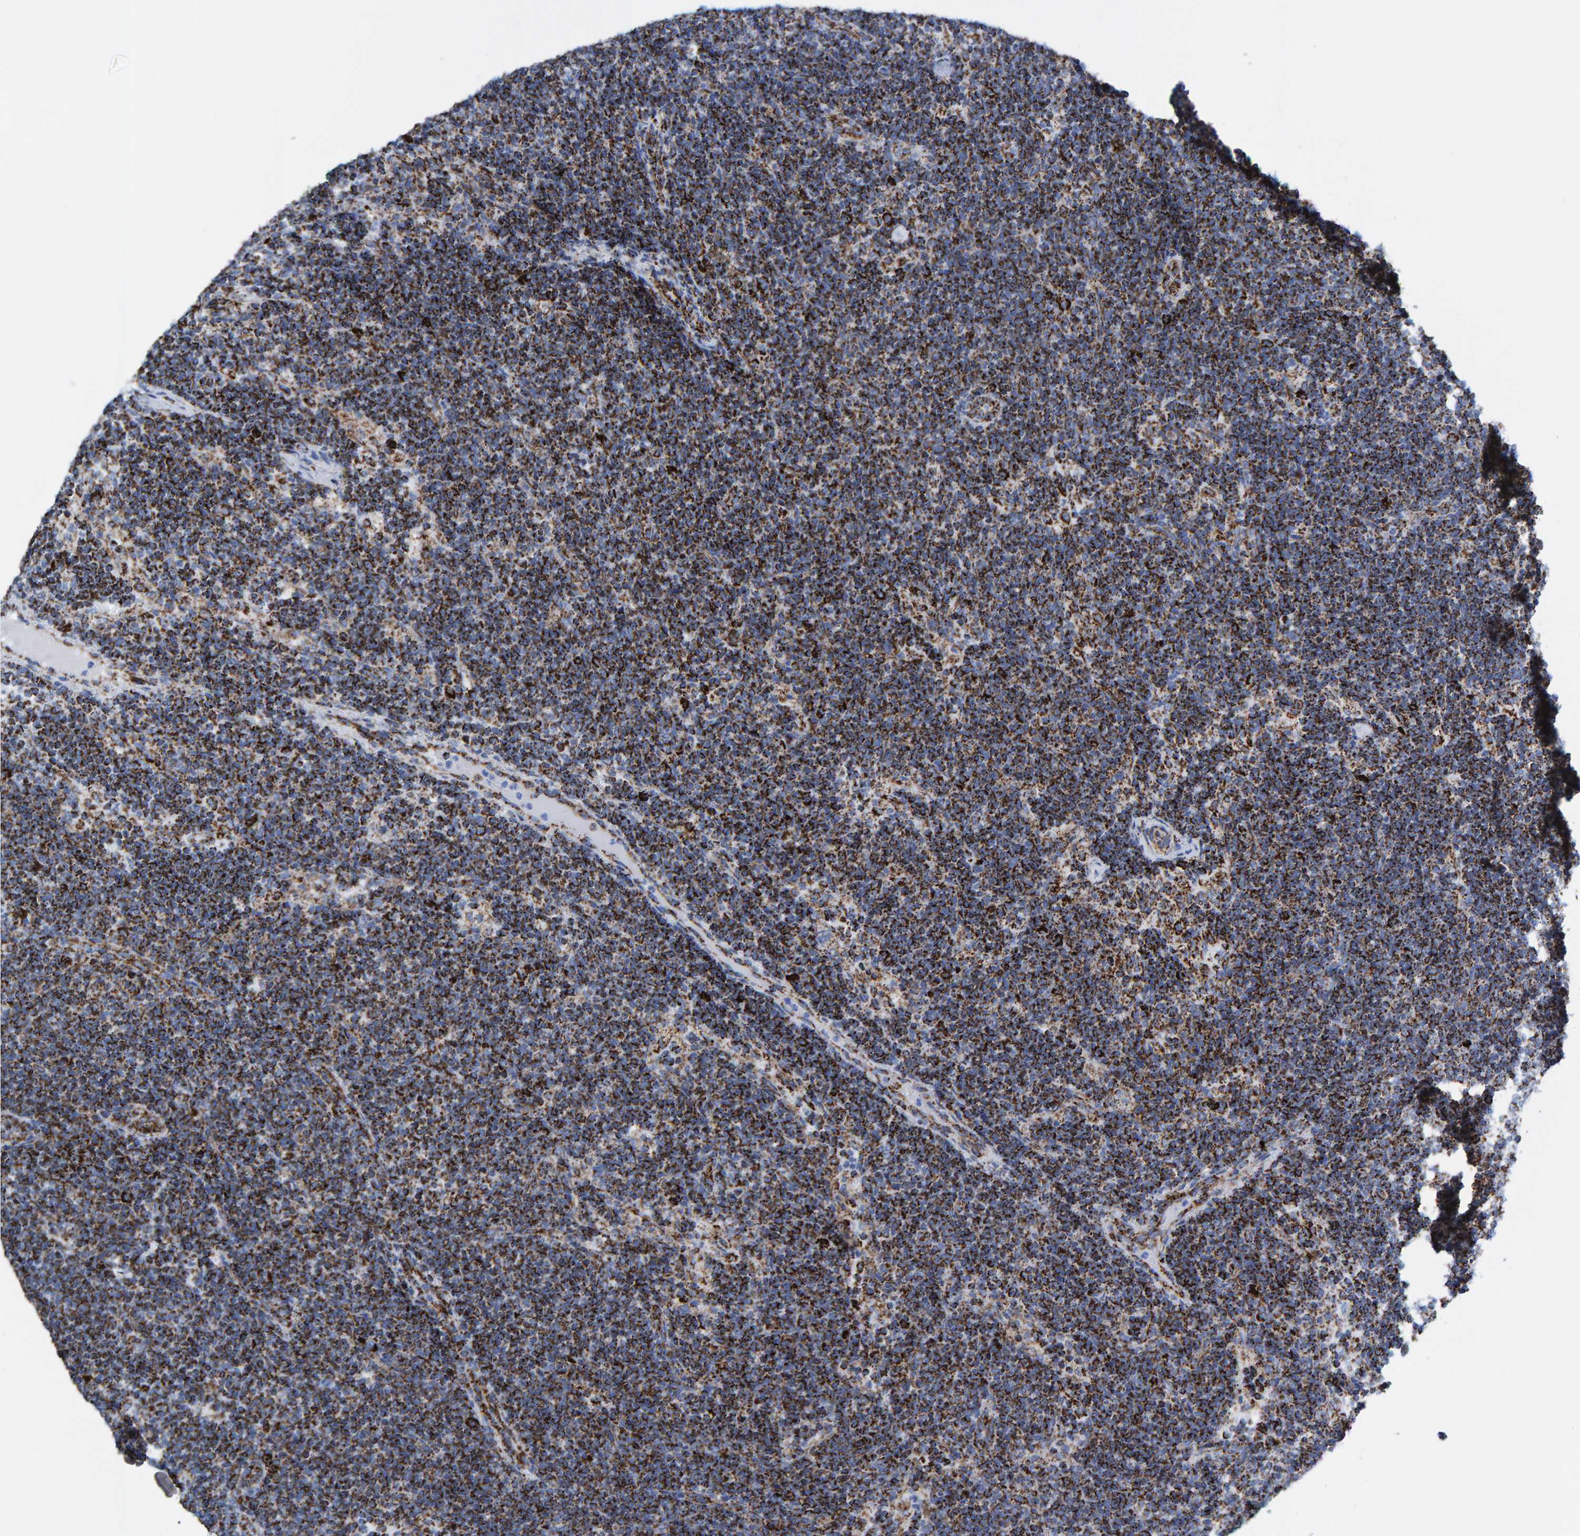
{"staining": {"intensity": "strong", "quantity": ">75%", "location": "cytoplasmic/membranous"}, "tissue": "lymph node", "cell_type": "Germinal center cells", "image_type": "normal", "snomed": [{"axis": "morphology", "description": "Normal tissue, NOS"}, {"axis": "topography", "description": "Lymph node"}], "caption": "Immunohistochemical staining of normal human lymph node displays >75% levels of strong cytoplasmic/membranous protein expression in about >75% of germinal center cells. Nuclei are stained in blue.", "gene": "ENSG00000262660", "patient": {"sex": "female", "age": 22}}